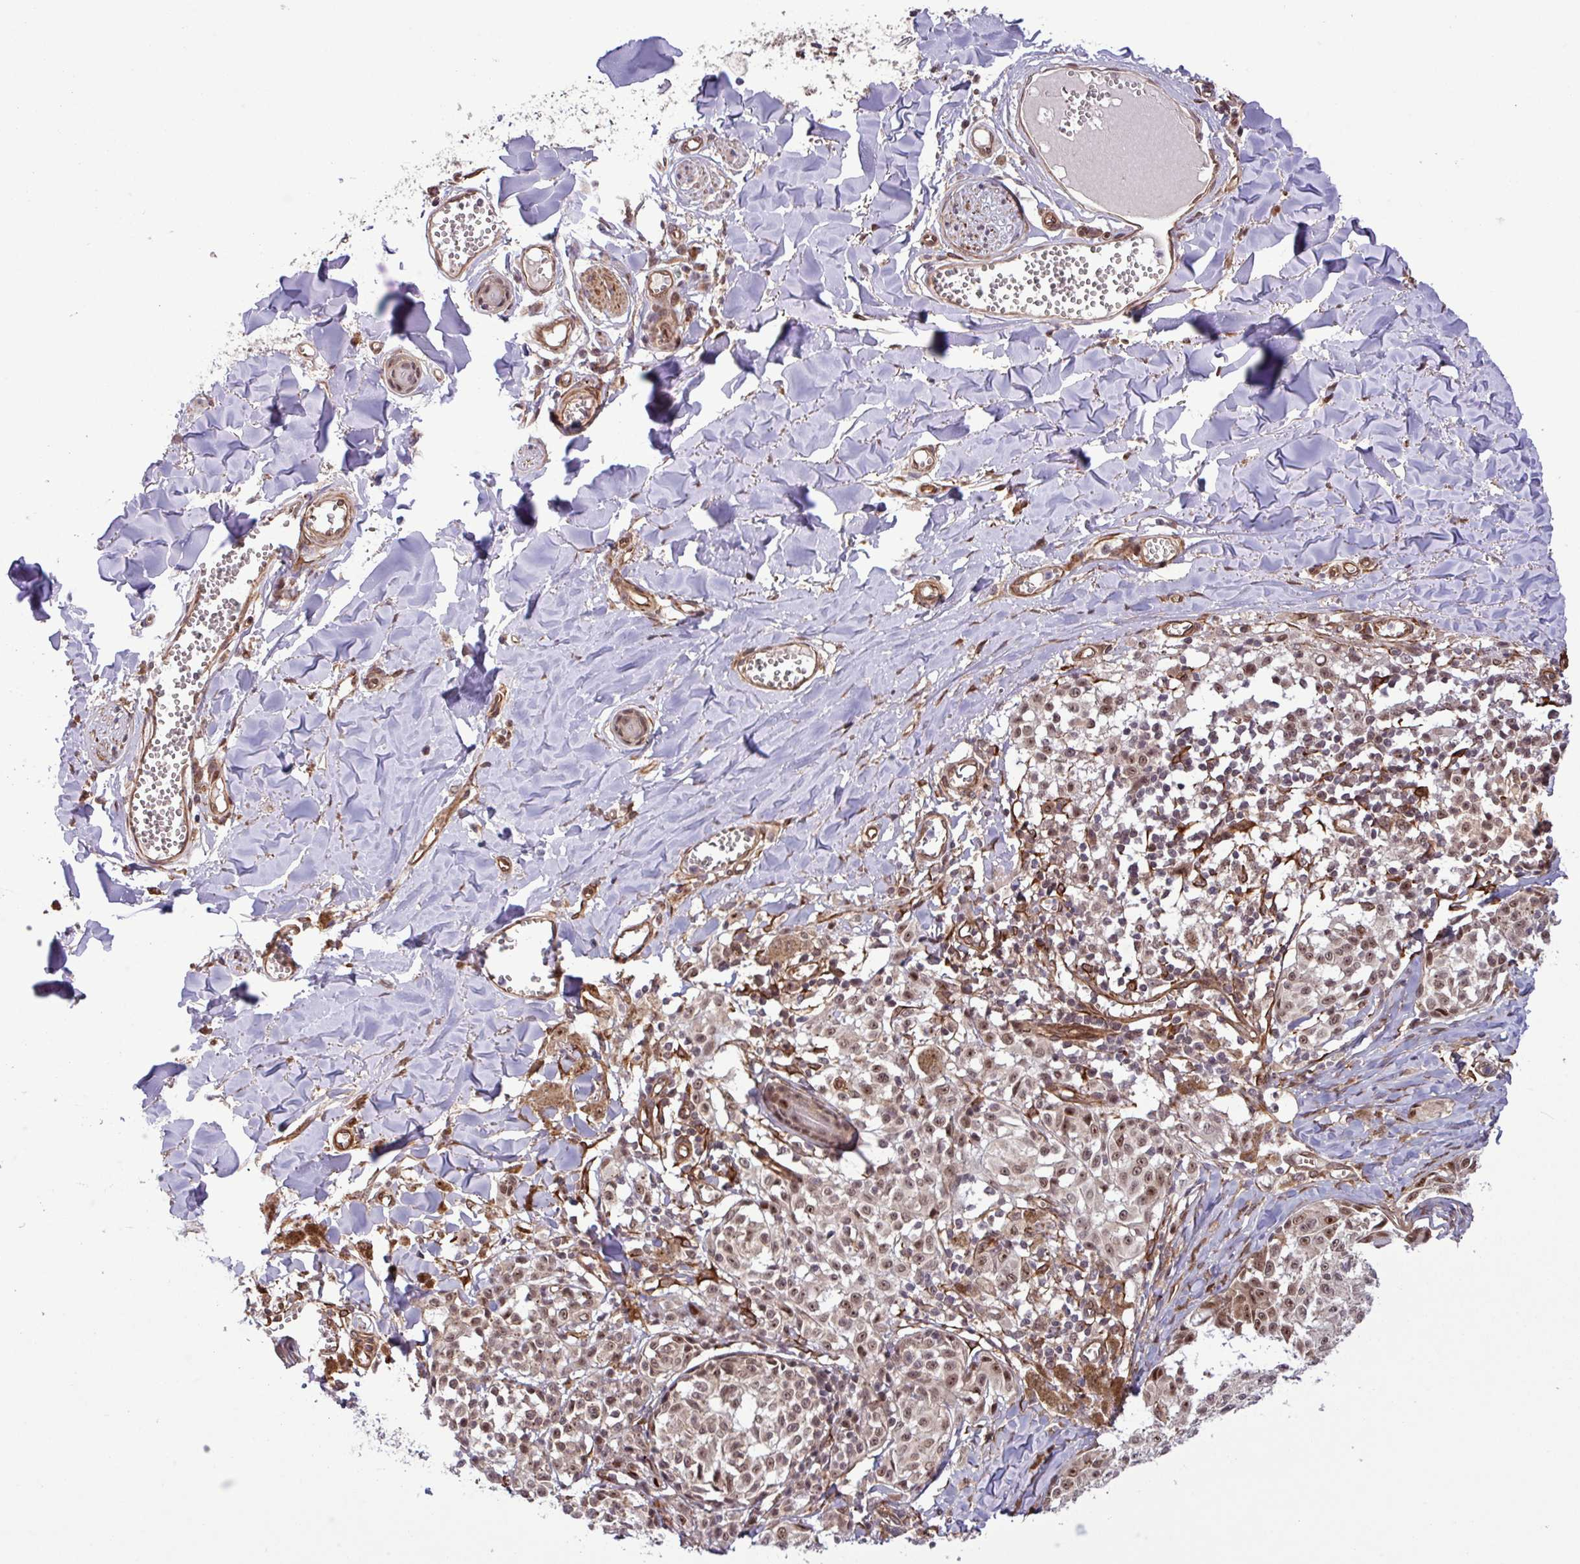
{"staining": {"intensity": "moderate", "quantity": ">75%", "location": "nuclear"}, "tissue": "melanoma", "cell_type": "Tumor cells", "image_type": "cancer", "snomed": [{"axis": "morphology", "description": "Malignant melanoma, NOS"}, {"axis": "topography", "description": "Skin"}], "caption": "A brown stain shows moderate nuclear staining of a protein in human malignant melanoma tumor cells.", "gene": "C7orf50", "patient": {"sex": "female", "age": 43}}